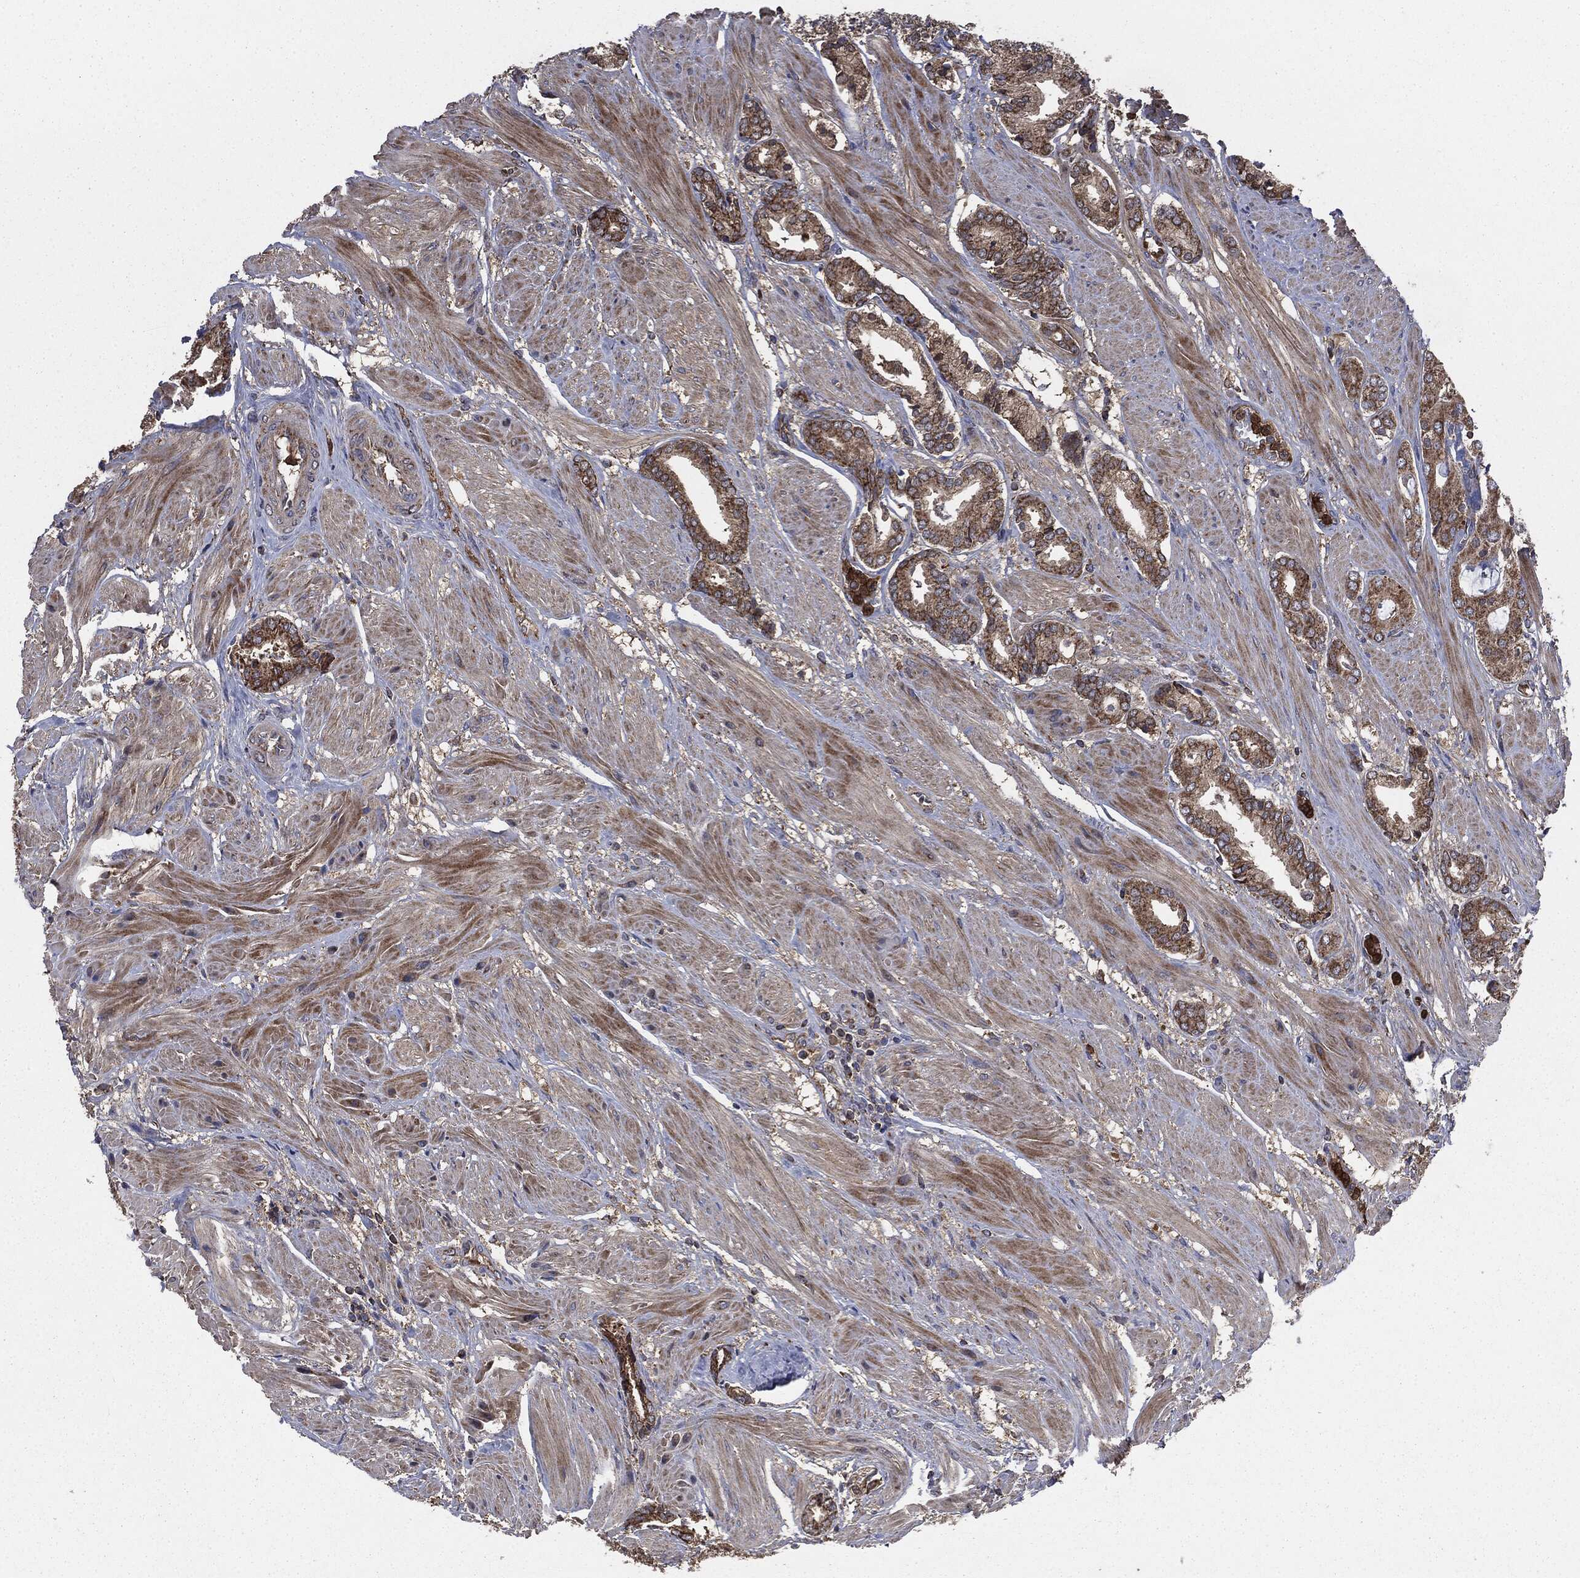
{"staining": {"intensity": "moderate", "quantity": ">75%", "location": "cytoplasmic/membranous"}, "tissue": "prostate cancer", "cell_type": "Tumor cells", "image_type": "cancer", "snomed": [{"axis": "morphology", "description": "Adenocarcinoma, High grade"}, {"axis": "topography", "description": "Prostate"}], "caption": "Immunohistochemical staining of prostate cancer (adenocarcinoma (high-grade)) exhibits moderate cytoplasmic/membranous protein positivity in approximately >75% of tumor cells.", "gene": "MAPK6", "patient": {"sex": "male", "age": 56}}